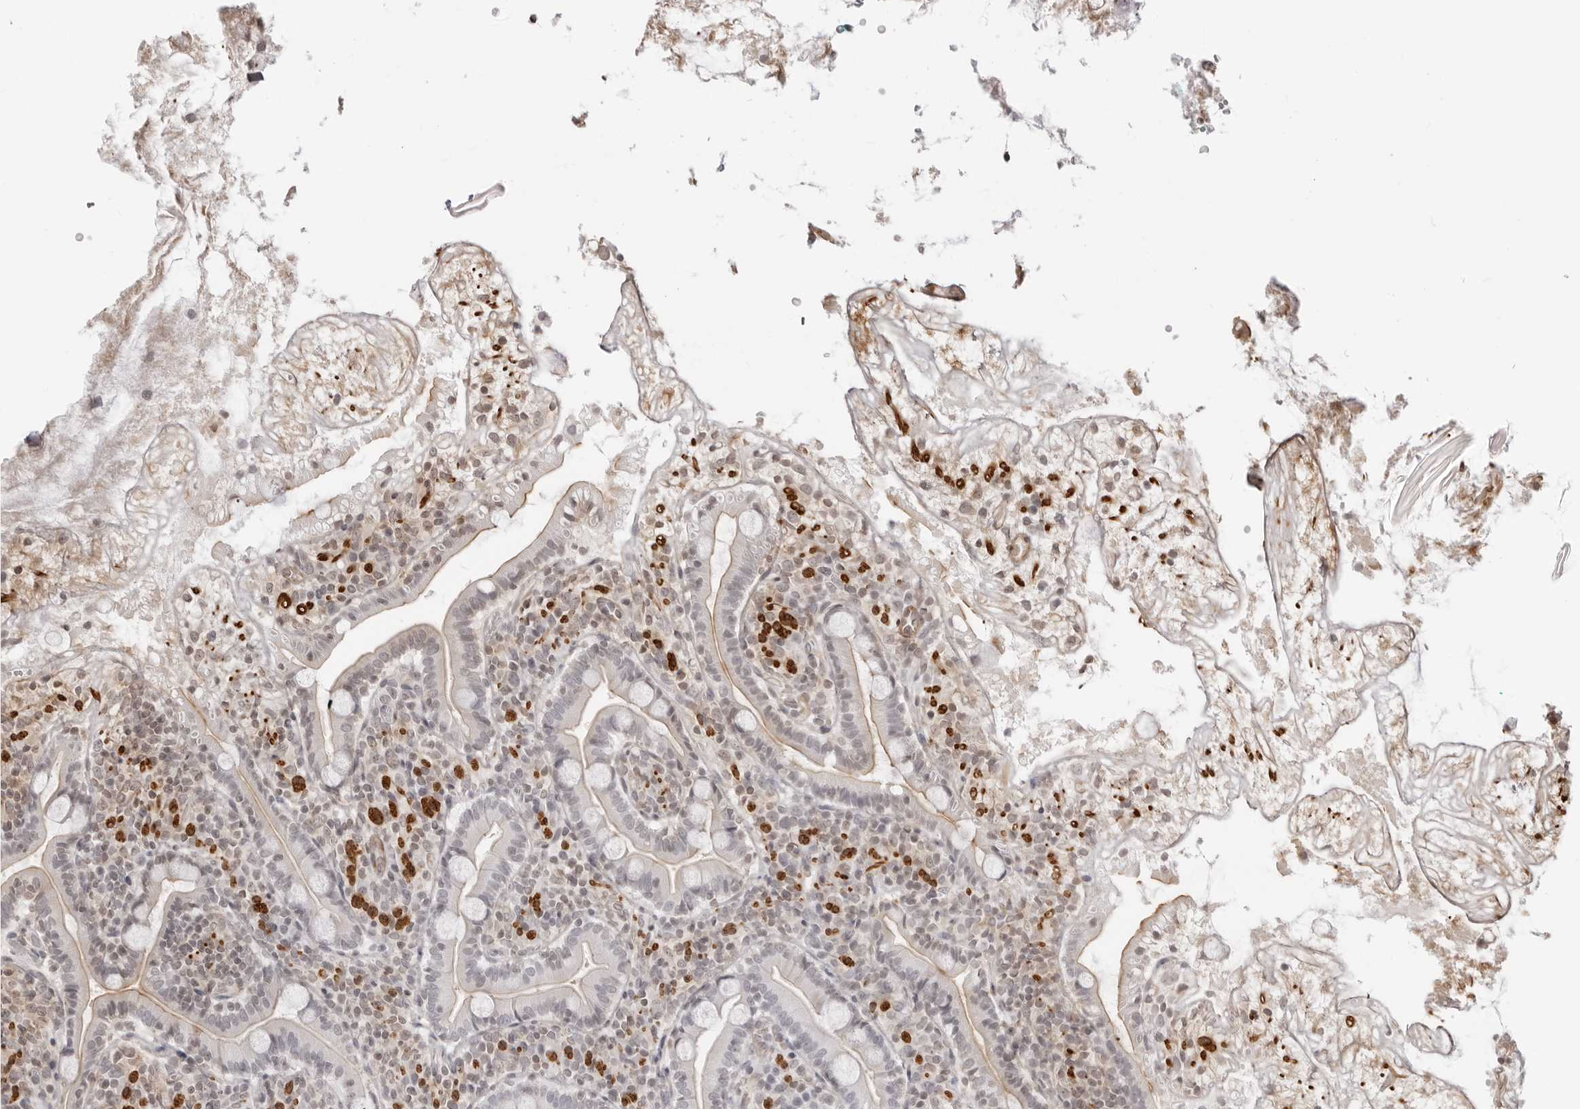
{"staining": {"intensity": "weak", "quantity": "25%-75%", "location": "cytoplasmic/membranous"}, "tissue": "duodenum", "cell_type": "Glandular cells", "image_type": "normal", "snomed": [{"axis": "morphology", "description": "Normal tissue, NOS"}, {"axis": "topography", "description": "Duodenum"}], "caption": "An immunohistochemistry (IHC) image of benign tissue is shown. Protein staining in brown shows weak cytoplasmic/membranous positivity in duodenum within glandular cells. Nuclei are stained in blue.", "gene": "UNK", "patient": {"sex": "male", "age": 35}}